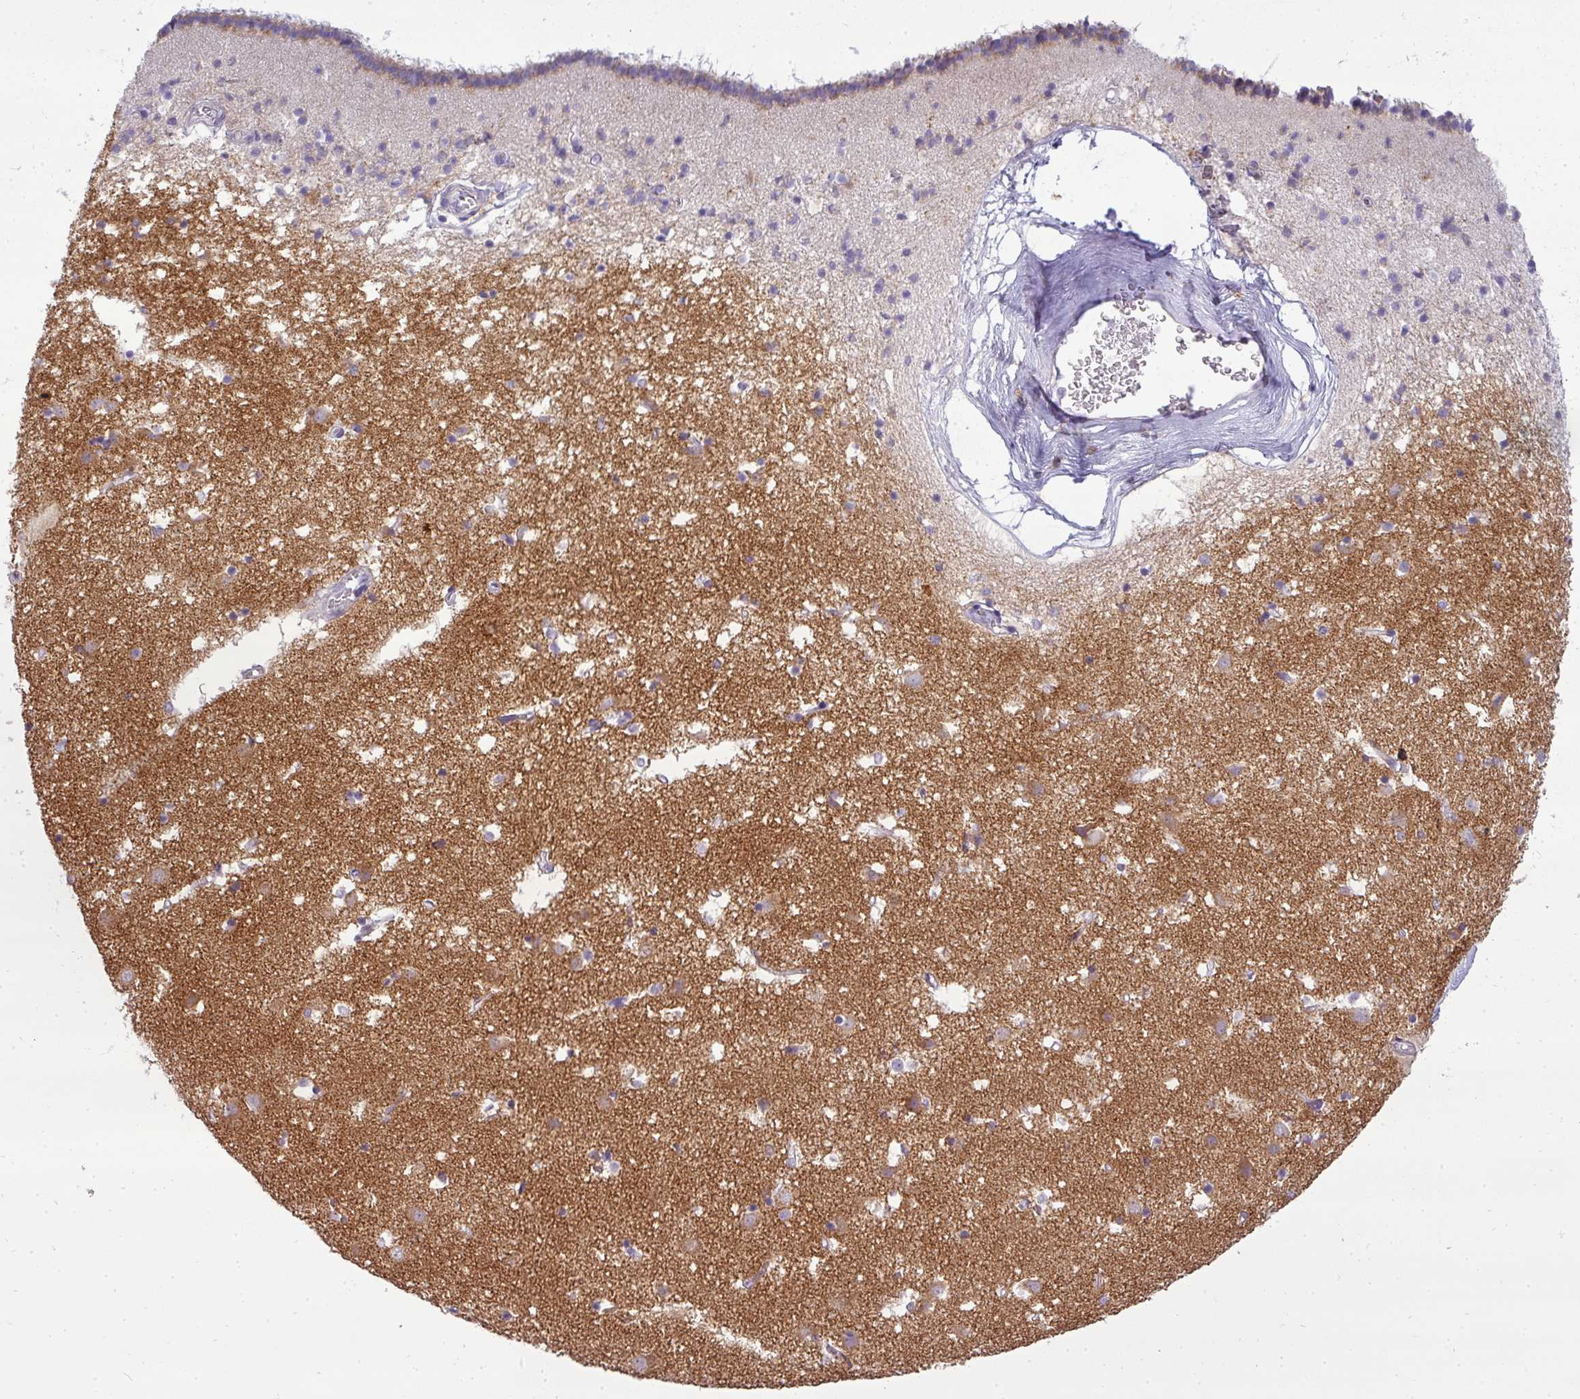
{"staining": {"intensity": "weak", "quantity": "<25%", "location": "cytoplasmic/membranous"}, "tissue": "caudate", "cell_type": "Glial cells", "image_type": "normal", "snomed": [{"axis": "morphology", "description": "Normal tissue, NOS"}, {"axis": "topography", "description": "Lateral ventricle wall"}], "caption": "Caudate was stained to show a protein in brown. There is no significant staining in glial cells. Brightfield microscopy of immunohistochemistry (IHC) stained with DAB (3,3'-diaminobenzidine) (brown) and hematoxylin (blue), captured at high magnification.", "gene": "ATP6V1D", "patient": {"sex": "male", "age": 58}}